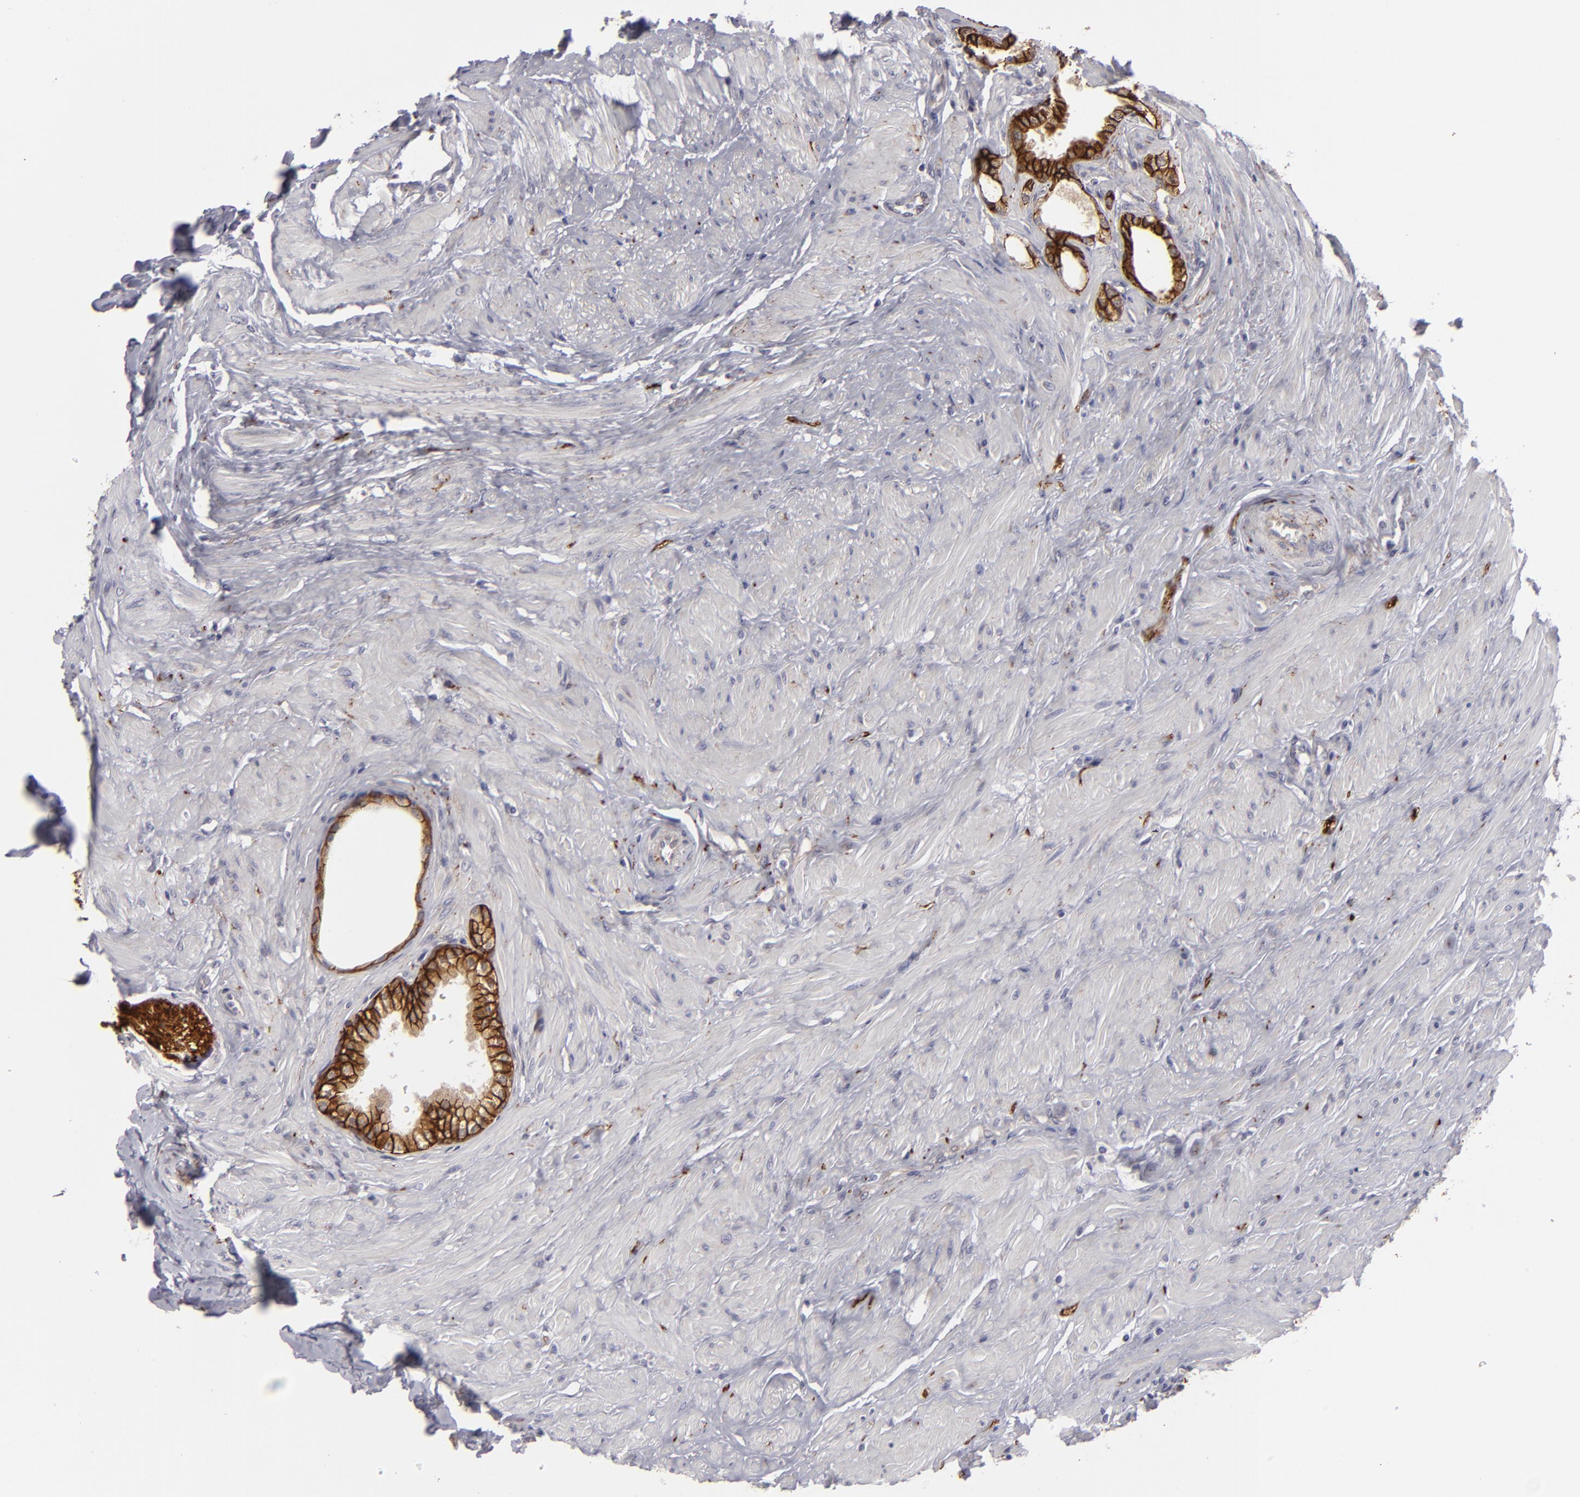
{"staining": {"intensity": "strong", "quantity": ">75%", "location": "cytoplasmic/membranous"}, "tissue": "prostate", "cell_type": "Glandular cells", "image_type": "normal", "snomed": [{"axis": "morphology", "description": "Normal tissue, NOS"}, {"axis": "topography", "description": "Prostate"}], "caption": "Prostate stained with DAB immunohistochemistry (IHC) reveals high levels of strong cytoplasmic/membranous positivity in approximately >75% of glandular cells.", "gene": "ALCAM", "patient": {"sex": "male", "age": 64}}